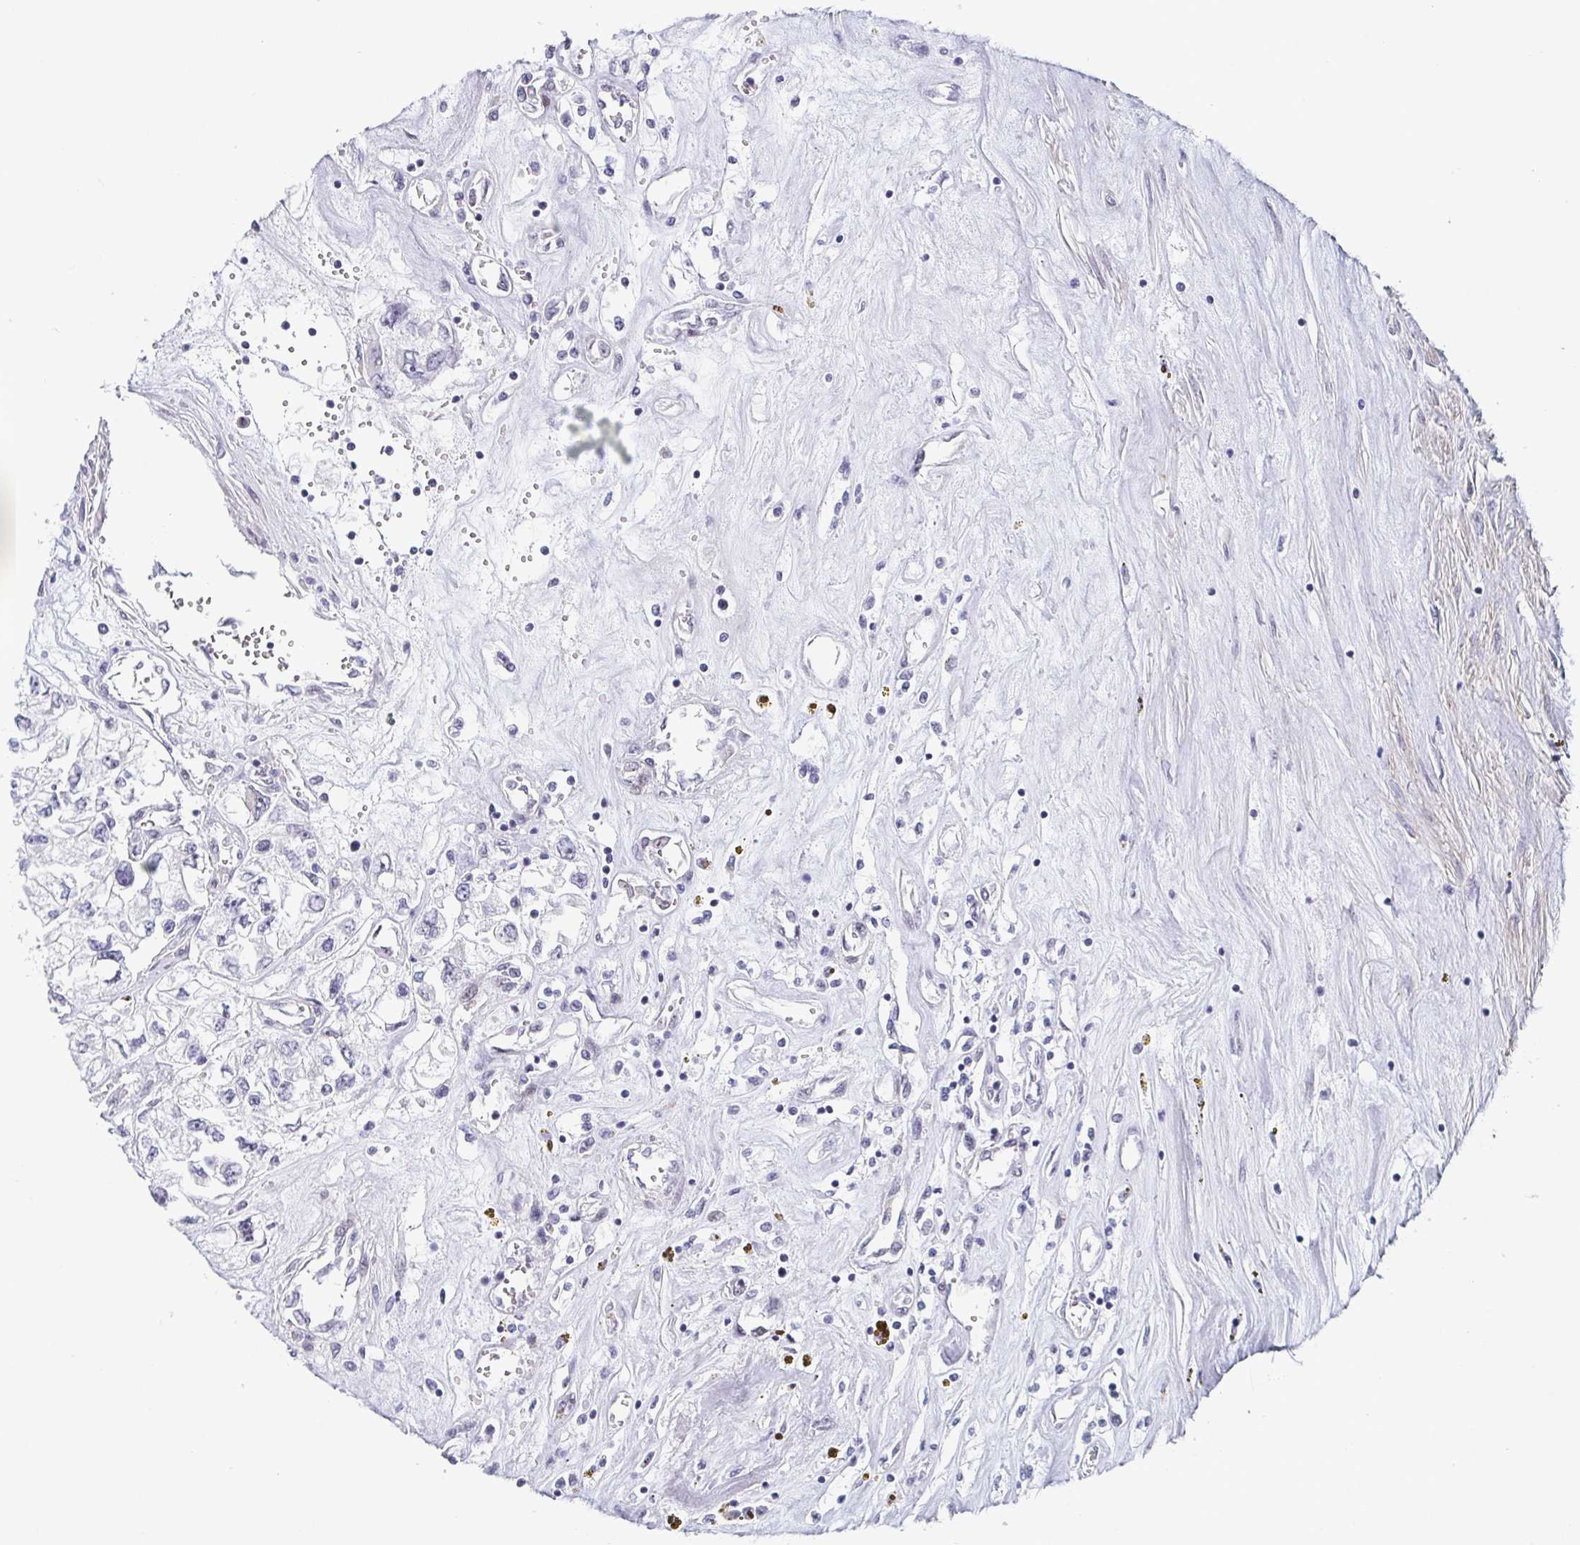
{"staining": {"intensity": "negative", "quantity": "none", "location": "none"}, "tissue": "renal cancer", "cell_type": "Tumor cells", "image_type": "cancer", "snomed": [{"axis": "morphology", "description": "Adenocarcinoma, NOS"}, {"axis": "topography", "description": "Kidney"}], "caption": "There is no significant positivity in tumor cells of renal cancer. The staining was performed using DAB to visualize the protein expression in brown, while the nuclei were stained in blue with hematoxylin (Magnification: 20x).", "gene": "EXOSC7", "patient": {"sex": "female", "age": 59}}